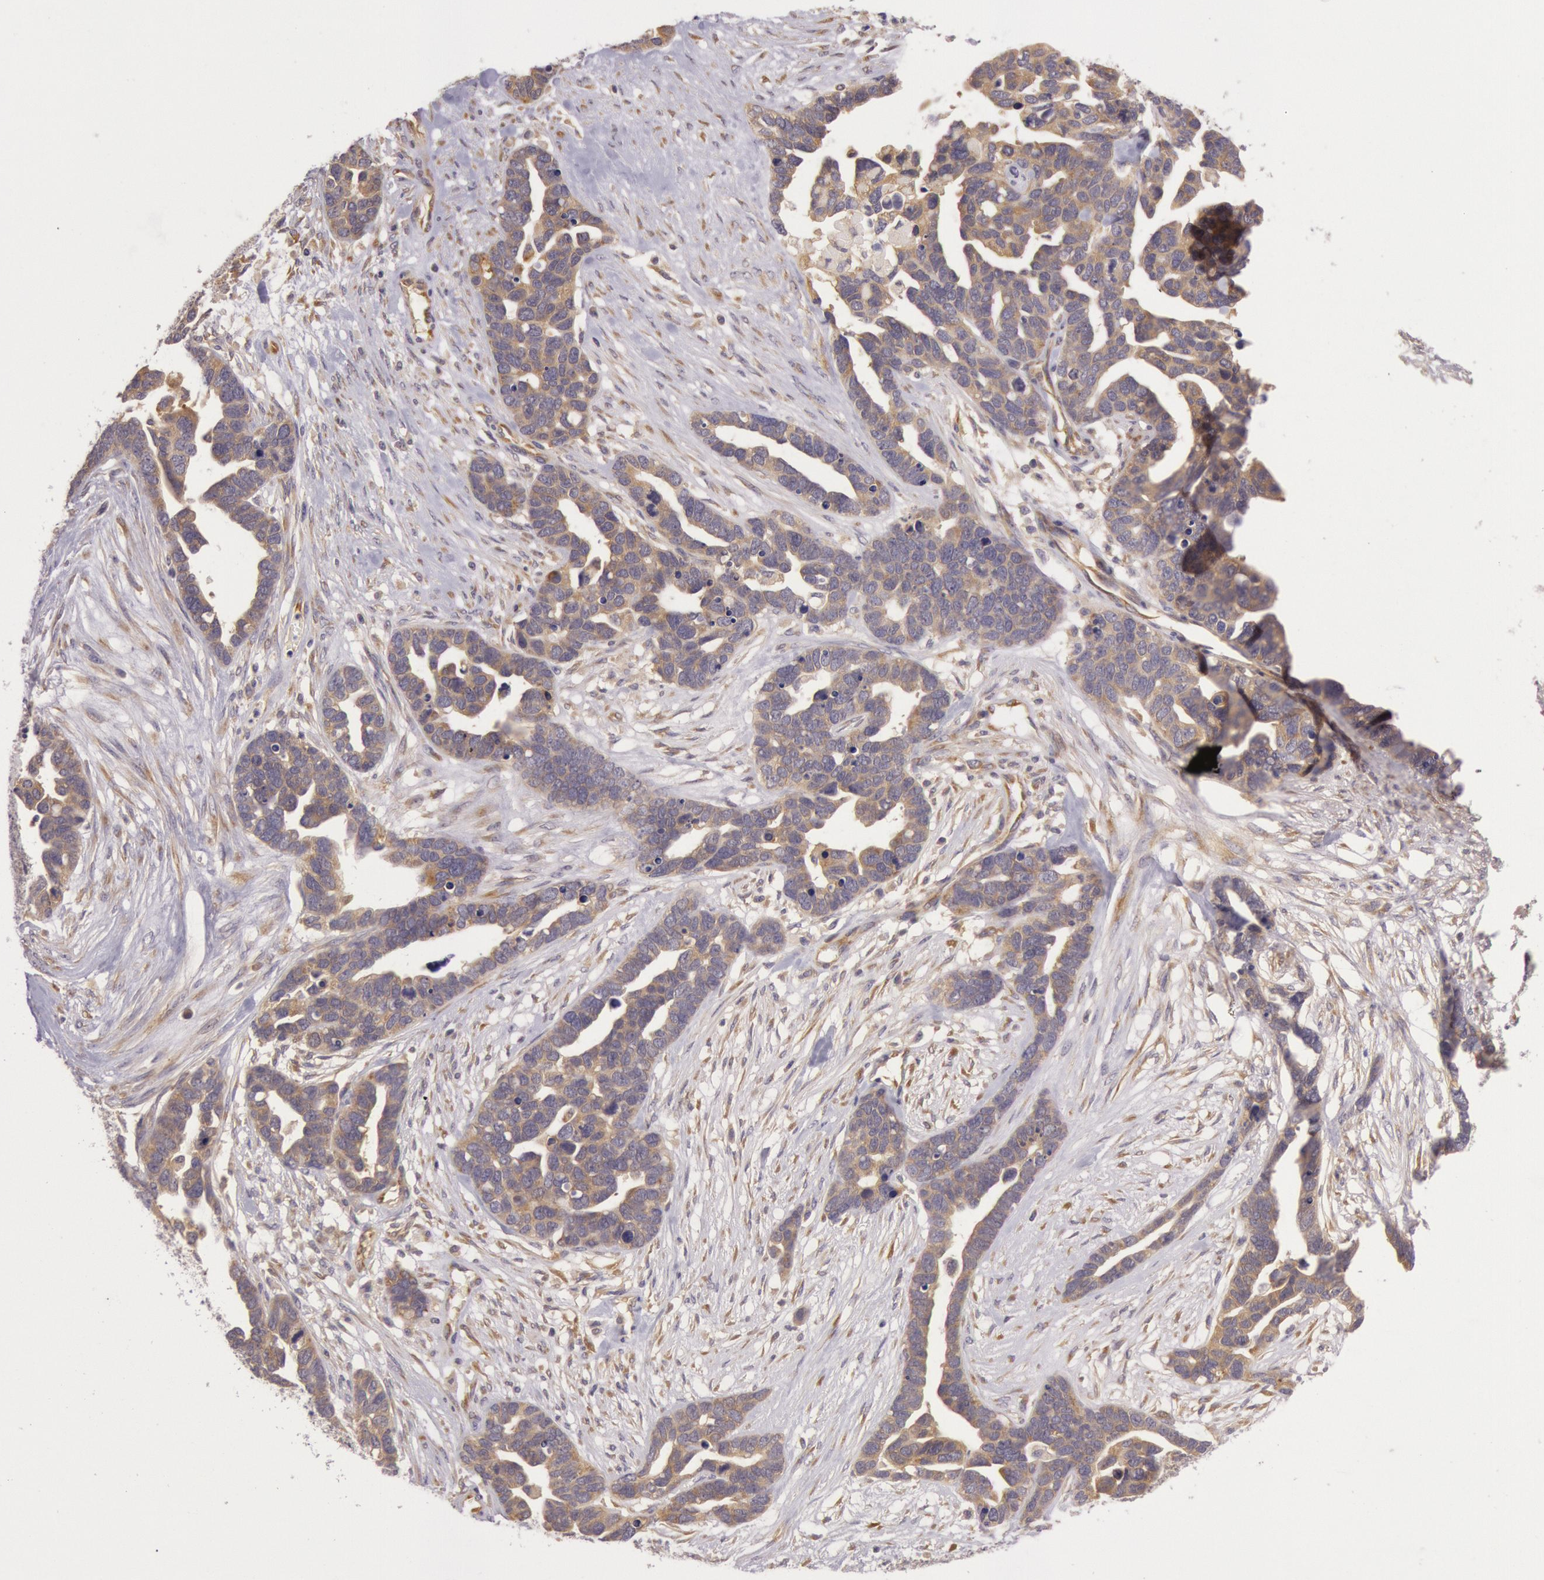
{"staining": {"intensity": "moderate", "quantity": ">75%", "location": "cytoplasmic/membranous"}, "tissue": "ovarian cancer", "cell_type": "Tumor cells", "image_type": "cancer", "snomed": [{"axis": "morphology", "description": "Cystadenocarcinoma, serous, NOS"}, {"axis": "topography", "description": "Ovary"}], "caption": "Brown immunohistochemical staining in serous cystadenocarcinoma (ovarian) exhibits moderate cytoplasmic/membranous positivity in approximately >75% of tumor cells.", "gene": "CHUK", "patient": {"sex": "female", "age": 54}}